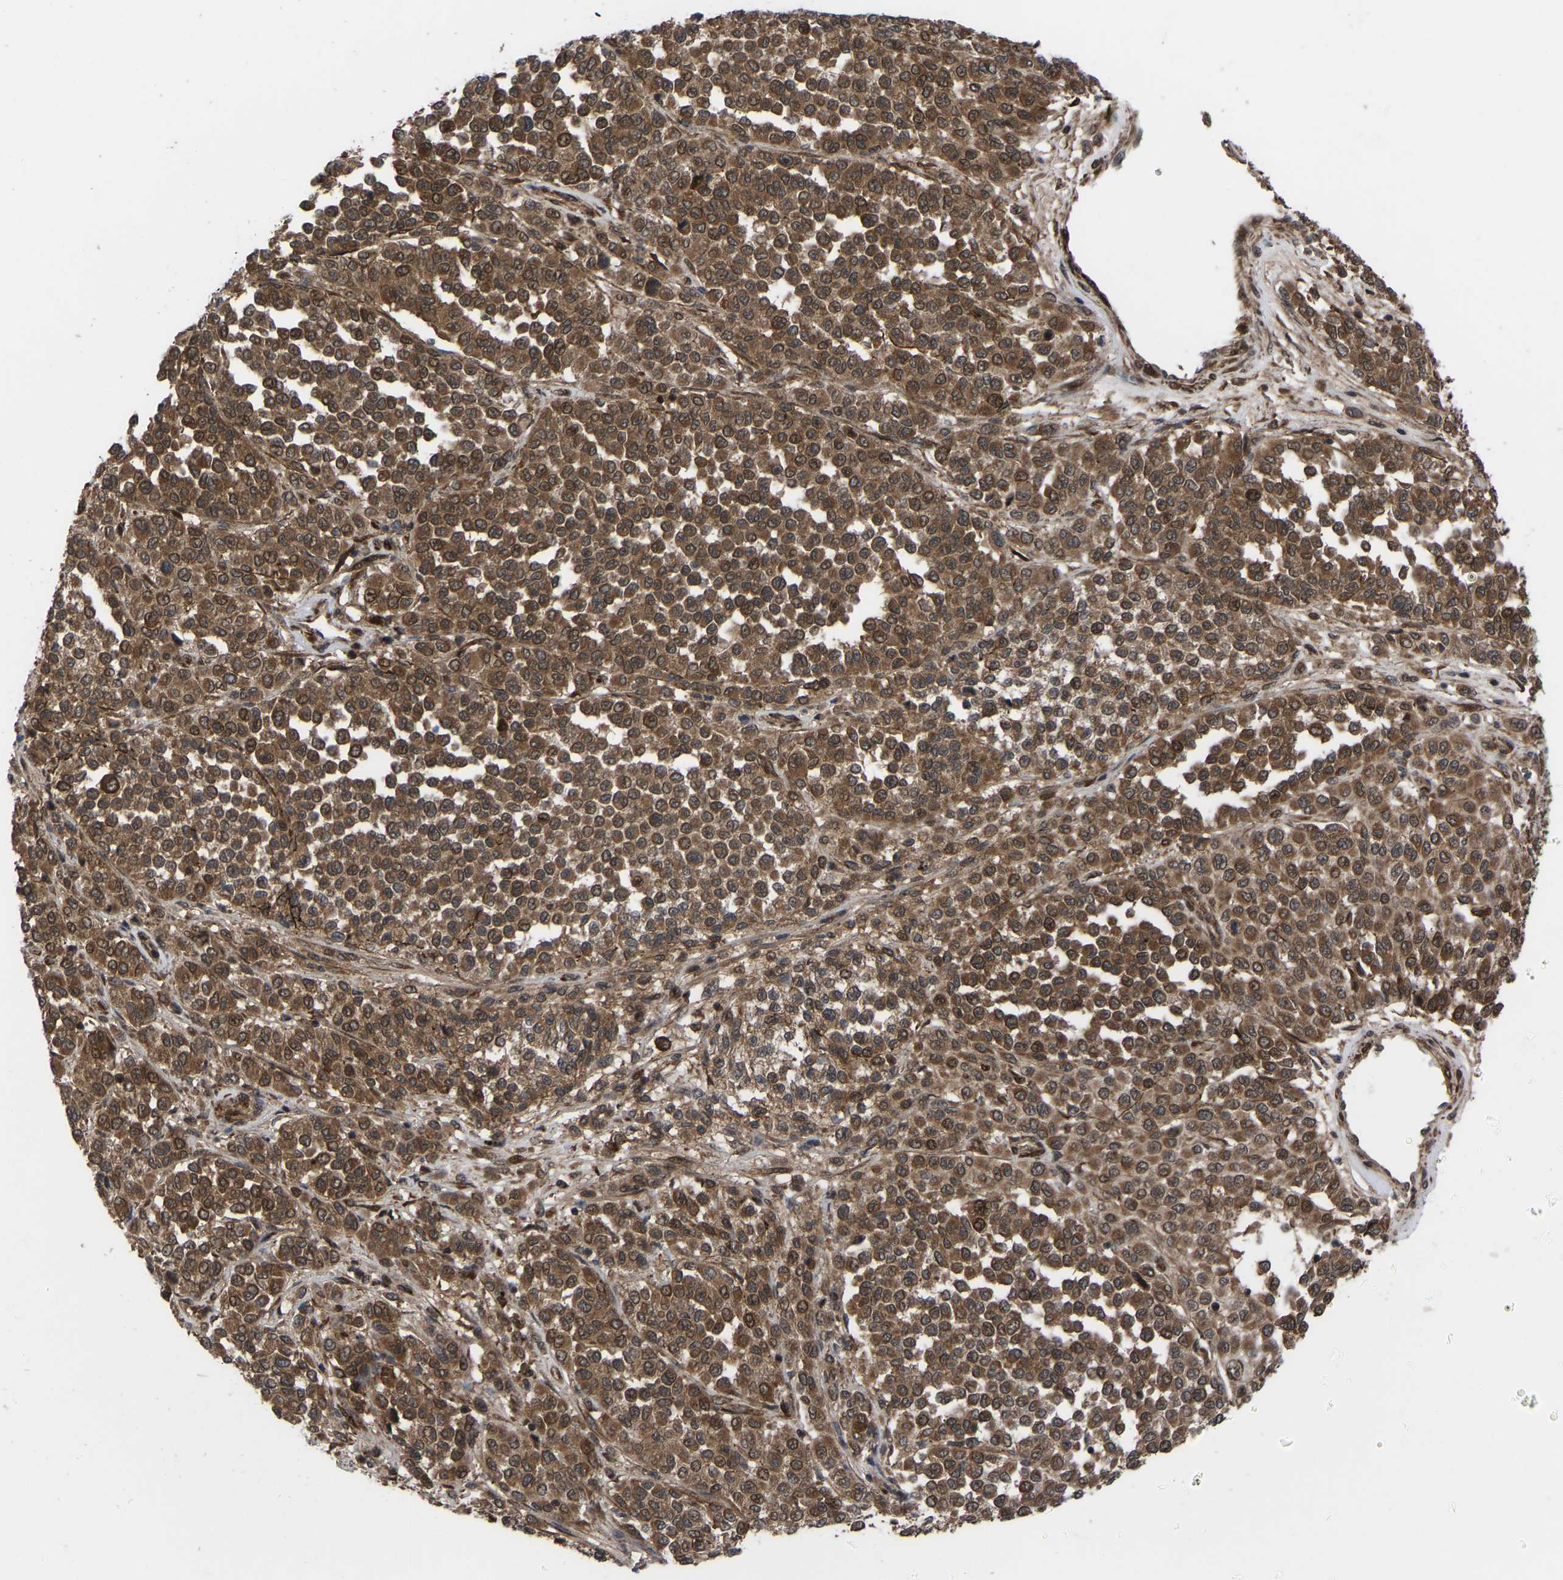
{"staining": {"intensity": "moderate", "quantity": ">75%", "location": "cytoplasmic/membranous,nuclear"}, "tissue": "melanoma", "cell_type": "Tumor cells", "image_type": "cancer", "snomed": [{"axis": "morphology", "description": "Malignant melanoma, Metastatic site"}, {"axis": "topography", "description": "Pancreas"}], "caption": "Immunohistochemistry of human malignant melanoma (metastatic site) shows medium levels of moderate cytoplasmic/membranous and nuclear positivity in approximately >75% of tumor cells.", "gene": "CYP7B1", "patient": {"sex": "female", "age": 30}}